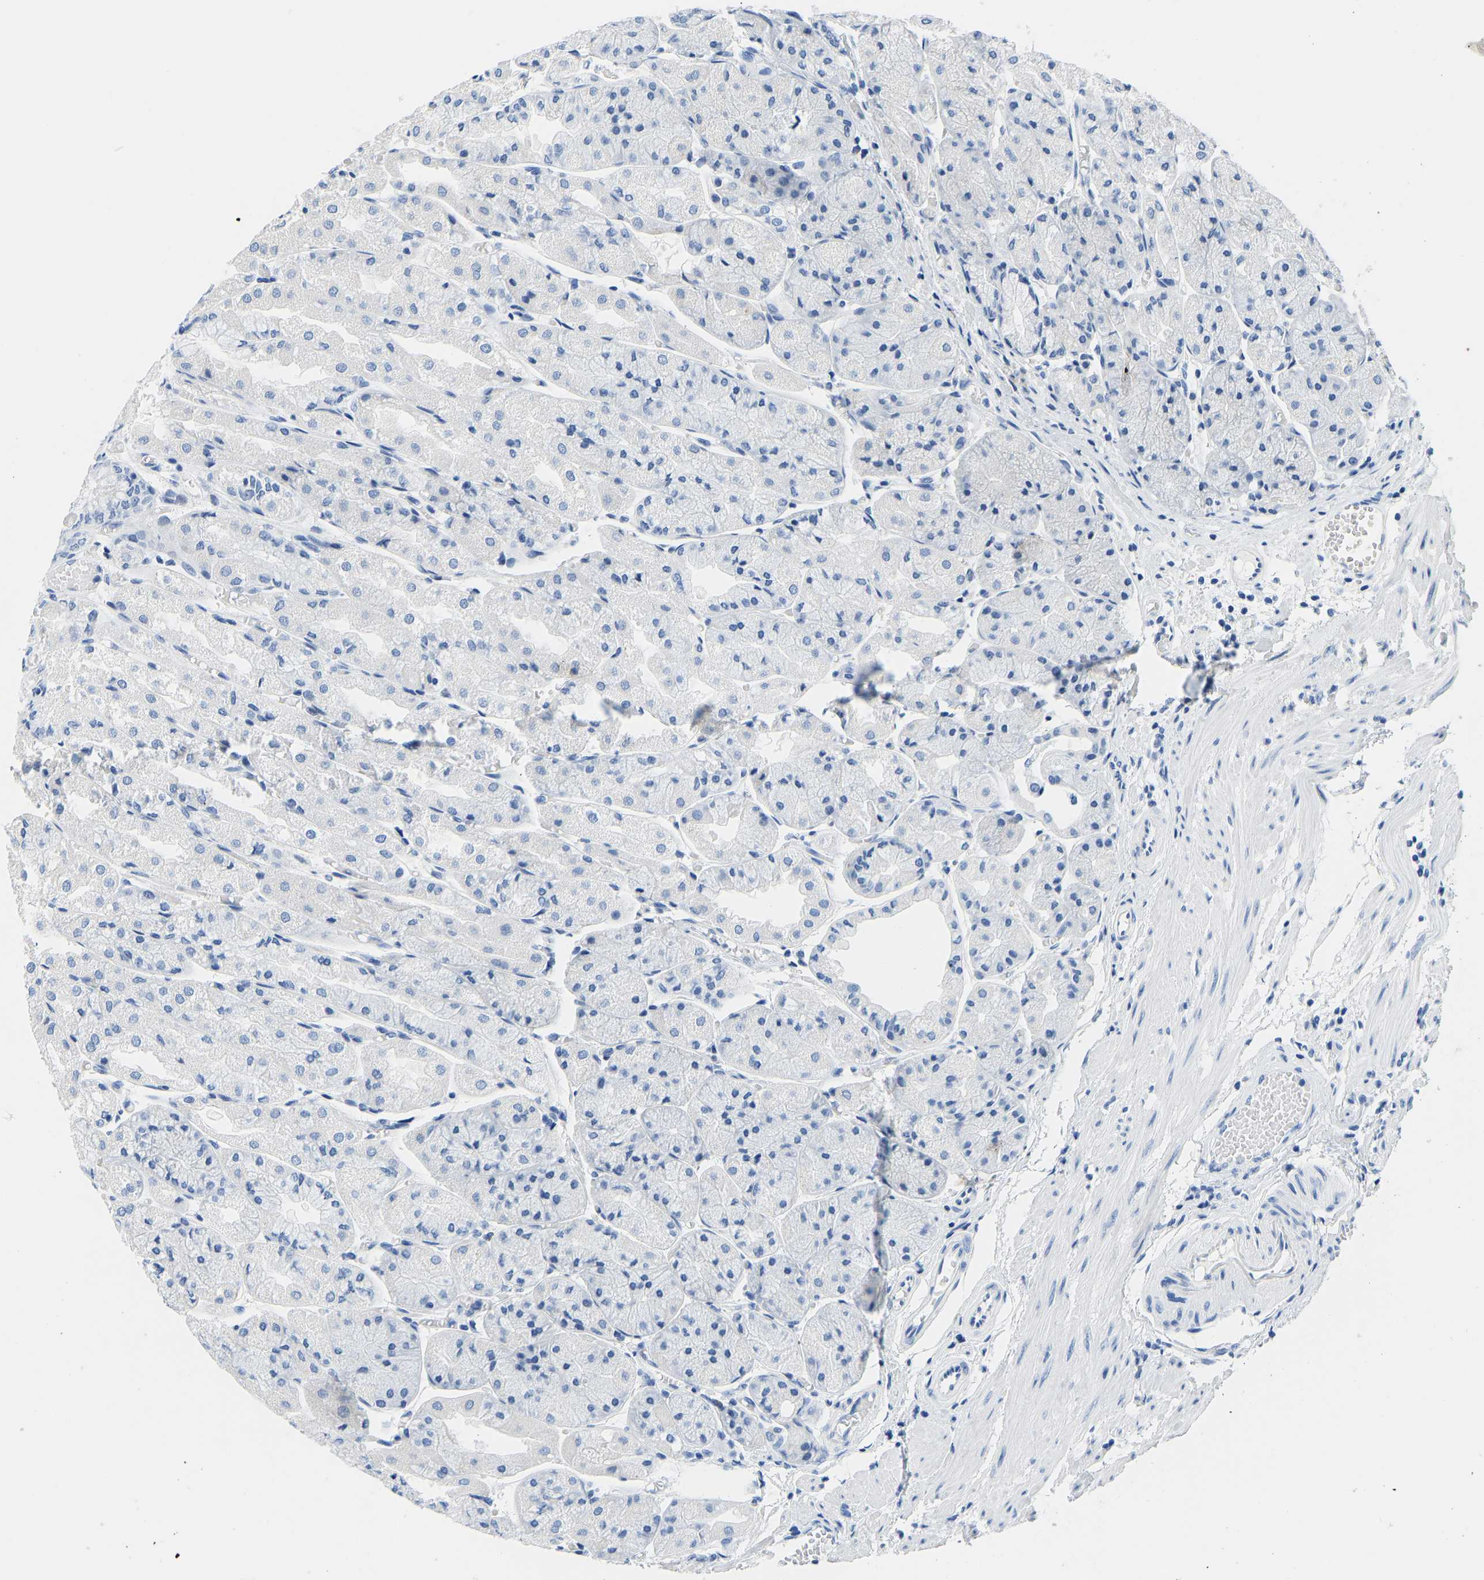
{"staining": {"intensity": "negative", "quantity": "none", "location": "none"}, "tissue": "stomach", "cell_type": "Glandular cells", "image_type": "normal", "snomed": [{"axis": "morphology", "description": "Normal tissue, NOS"}, {"axis": "topography", "description": "Stomach, upper"}], "caption": "A high-resolution photomicrograph shows immunohistochemistry staining of benign stomach, which shows no significant expression in glandular cells. The staining was performed using DAB to visualize the protein expression in brown, while the nuclei were stained in blue with hematoxylin (Magnification: 20x).", "gene": "SERPINB3", "patient": {"sex": "male", "age": 72}}